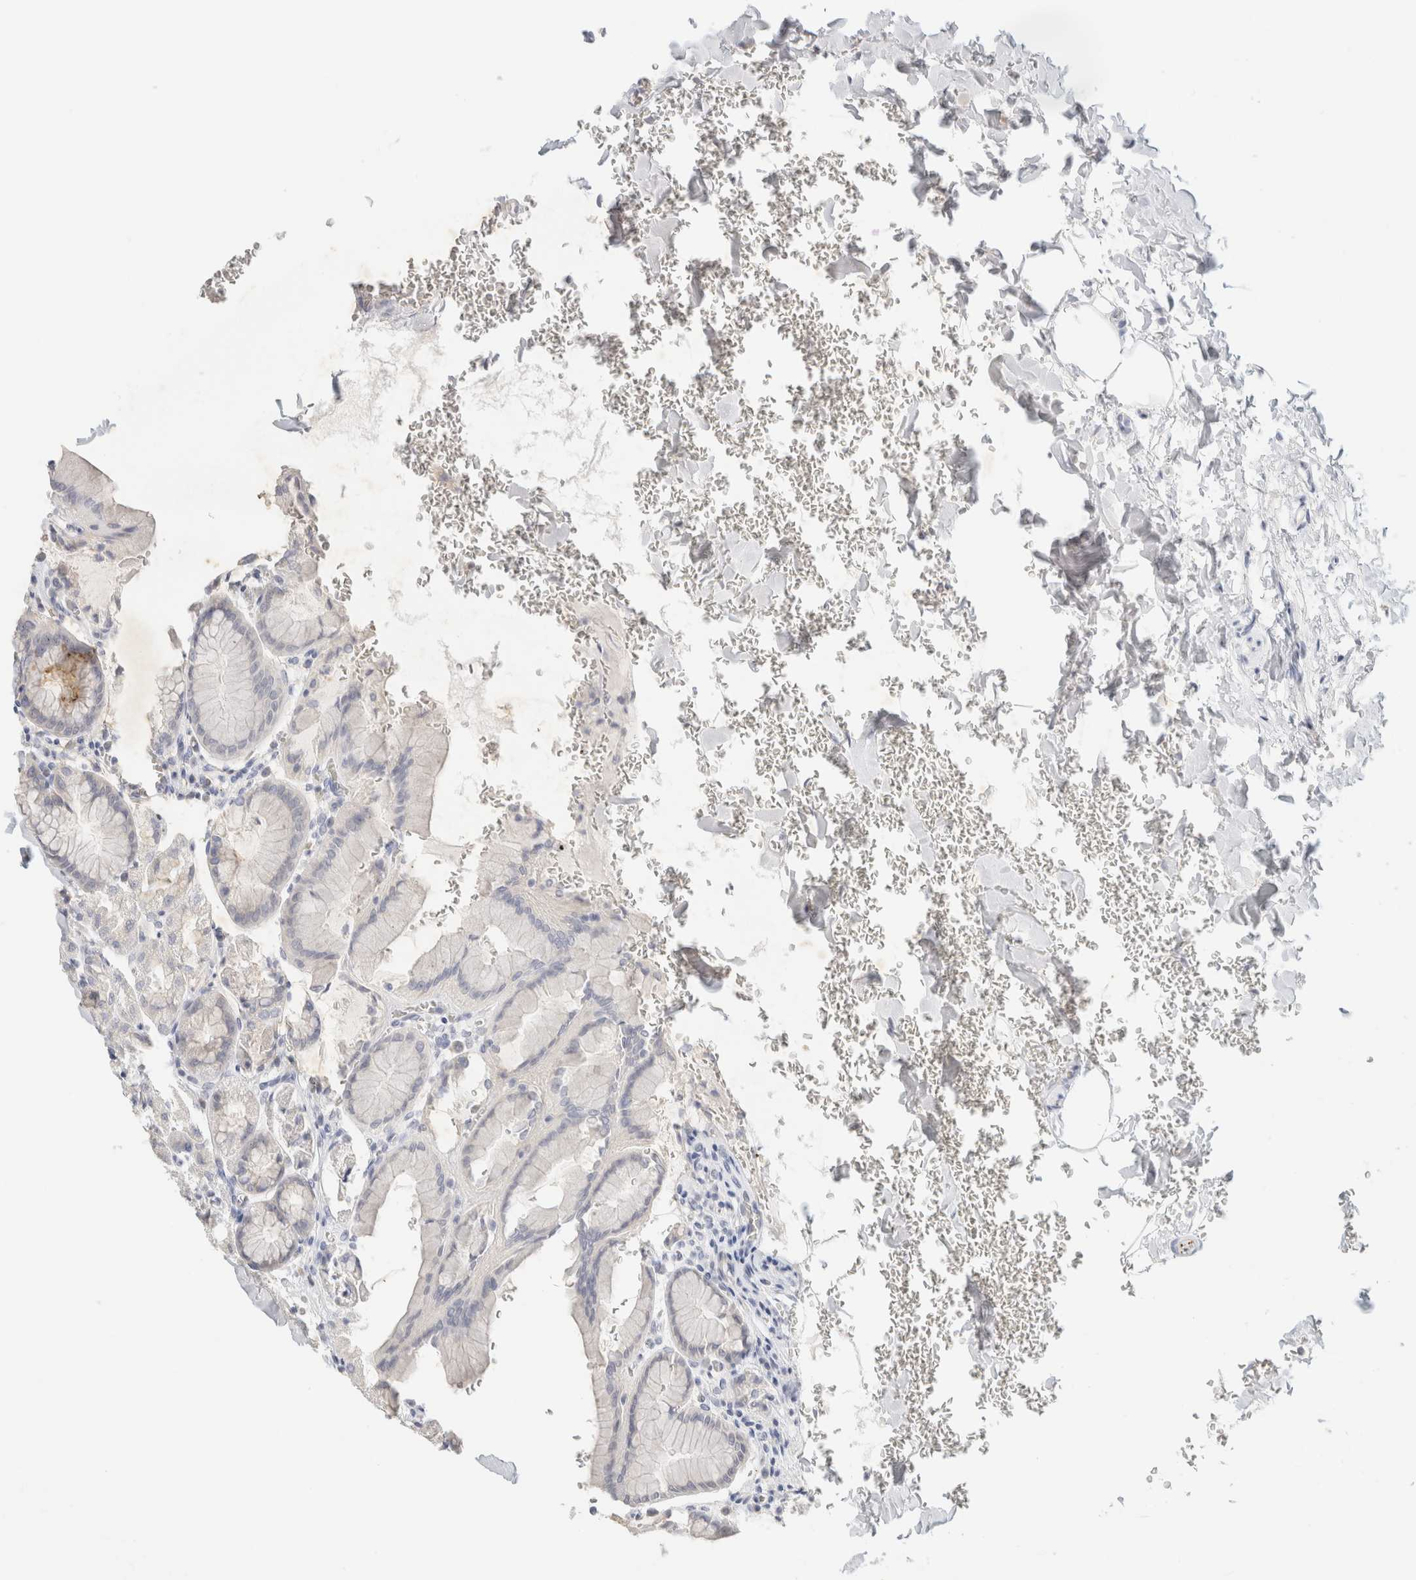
{"staining": {"intensity": "negative", "quantity": "none", "location": "none"}, "tissue": "stomach", "cell_type": "Glandular cells", "image_type": "normal", "snomed": [{"axis": "morphology", "description": "Normal tissue, NOS"}, {"axis": "topography", "description": "Stomach"}], "caption": "Stomach was stained to show a protein in brown. There is no significant expression in glandular cells. (Stains: DAB IHC with hematoxylin counter stain, Microscopy: brightfield microscopy at high magnification).", "gene": "NEFM", "patient": {"sex": "male", "age": 42}}